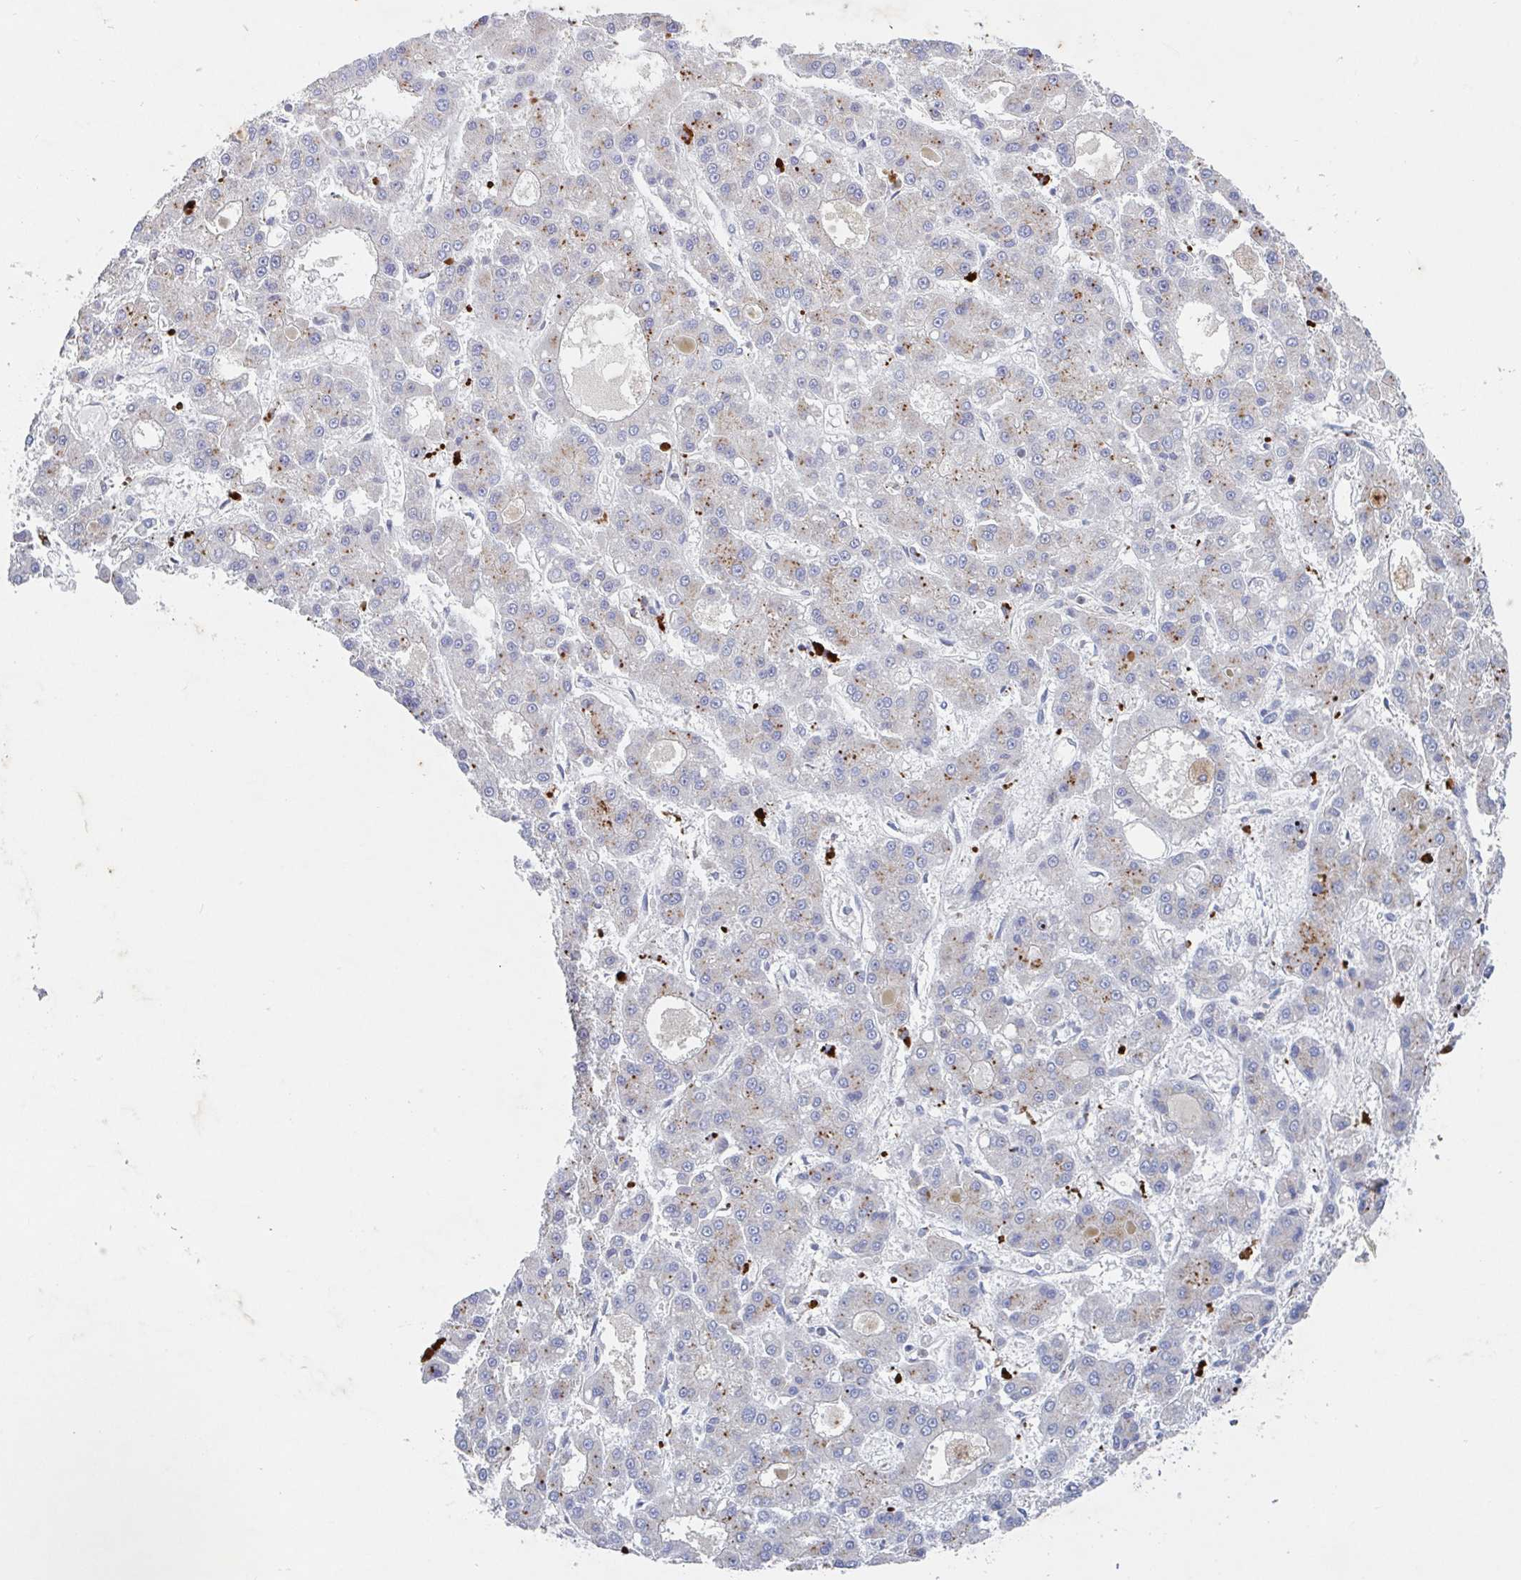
{"staining": {"intensity": "moderate", "quantity": "25%-75%", "location": "cytoplasmic/membranous"}, "tissue": "liver cancer", "cell_type": "Tumor cells", "image_type": "cancer", "snomed": [{"axis": "morphology", "description": "Carcinoma, Hepatocellular, NOS"}, {"axis": "topography", "description": "Liver"}], "caption": "Tumor cells display medium levels of moderate cytoplasmic/membranous positivity in about 25%-75% of cells in human liver cancer (hepatocellular carcinoma). (brown staining indicates protein expression, while blue staining denotes nuclei).", "gene": "MANBA", "patient": {"sex": "male", "age": 70}}